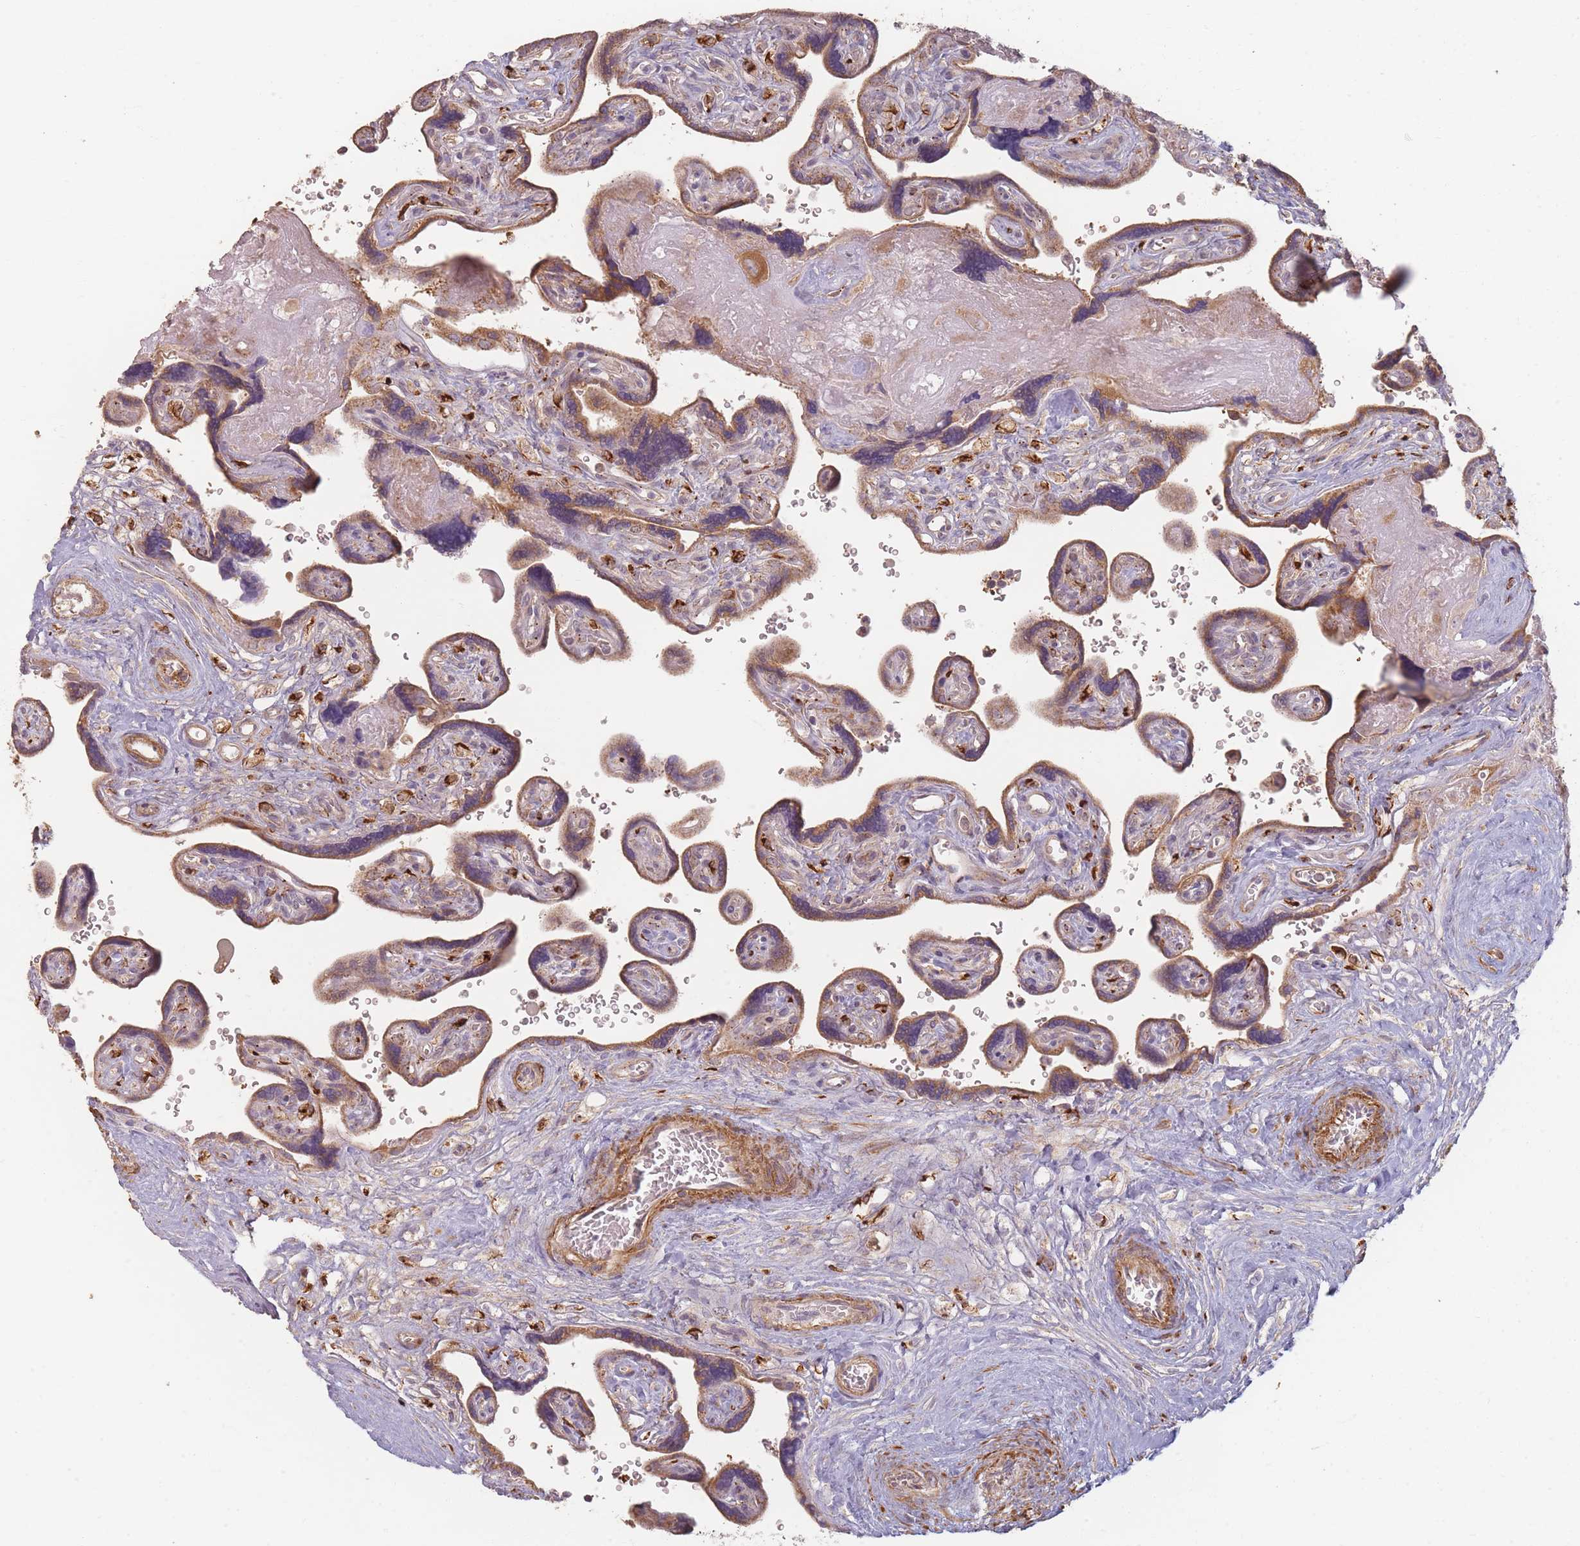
{"staining": {"intensity": "moderate", "quantity": ">75%", "location": "cytoplasmic/membranous"}, "tissue": "placenta", "cell_type": "Trophoblastic cells", "image_type": "normal", "snomed": [{"axis": "morphology", "description": "Normal tissue, NOS"}, {"axis": "topography", "description": "Placenta"}], "caption": "Protein expression analysis of benign human placenta reveals moderate cytoplasmic/membranous positivity in approximately >75% of trophoblastic cells.", "gene": "MRPS6", "patient": {"sex": "female", "age": 39}}